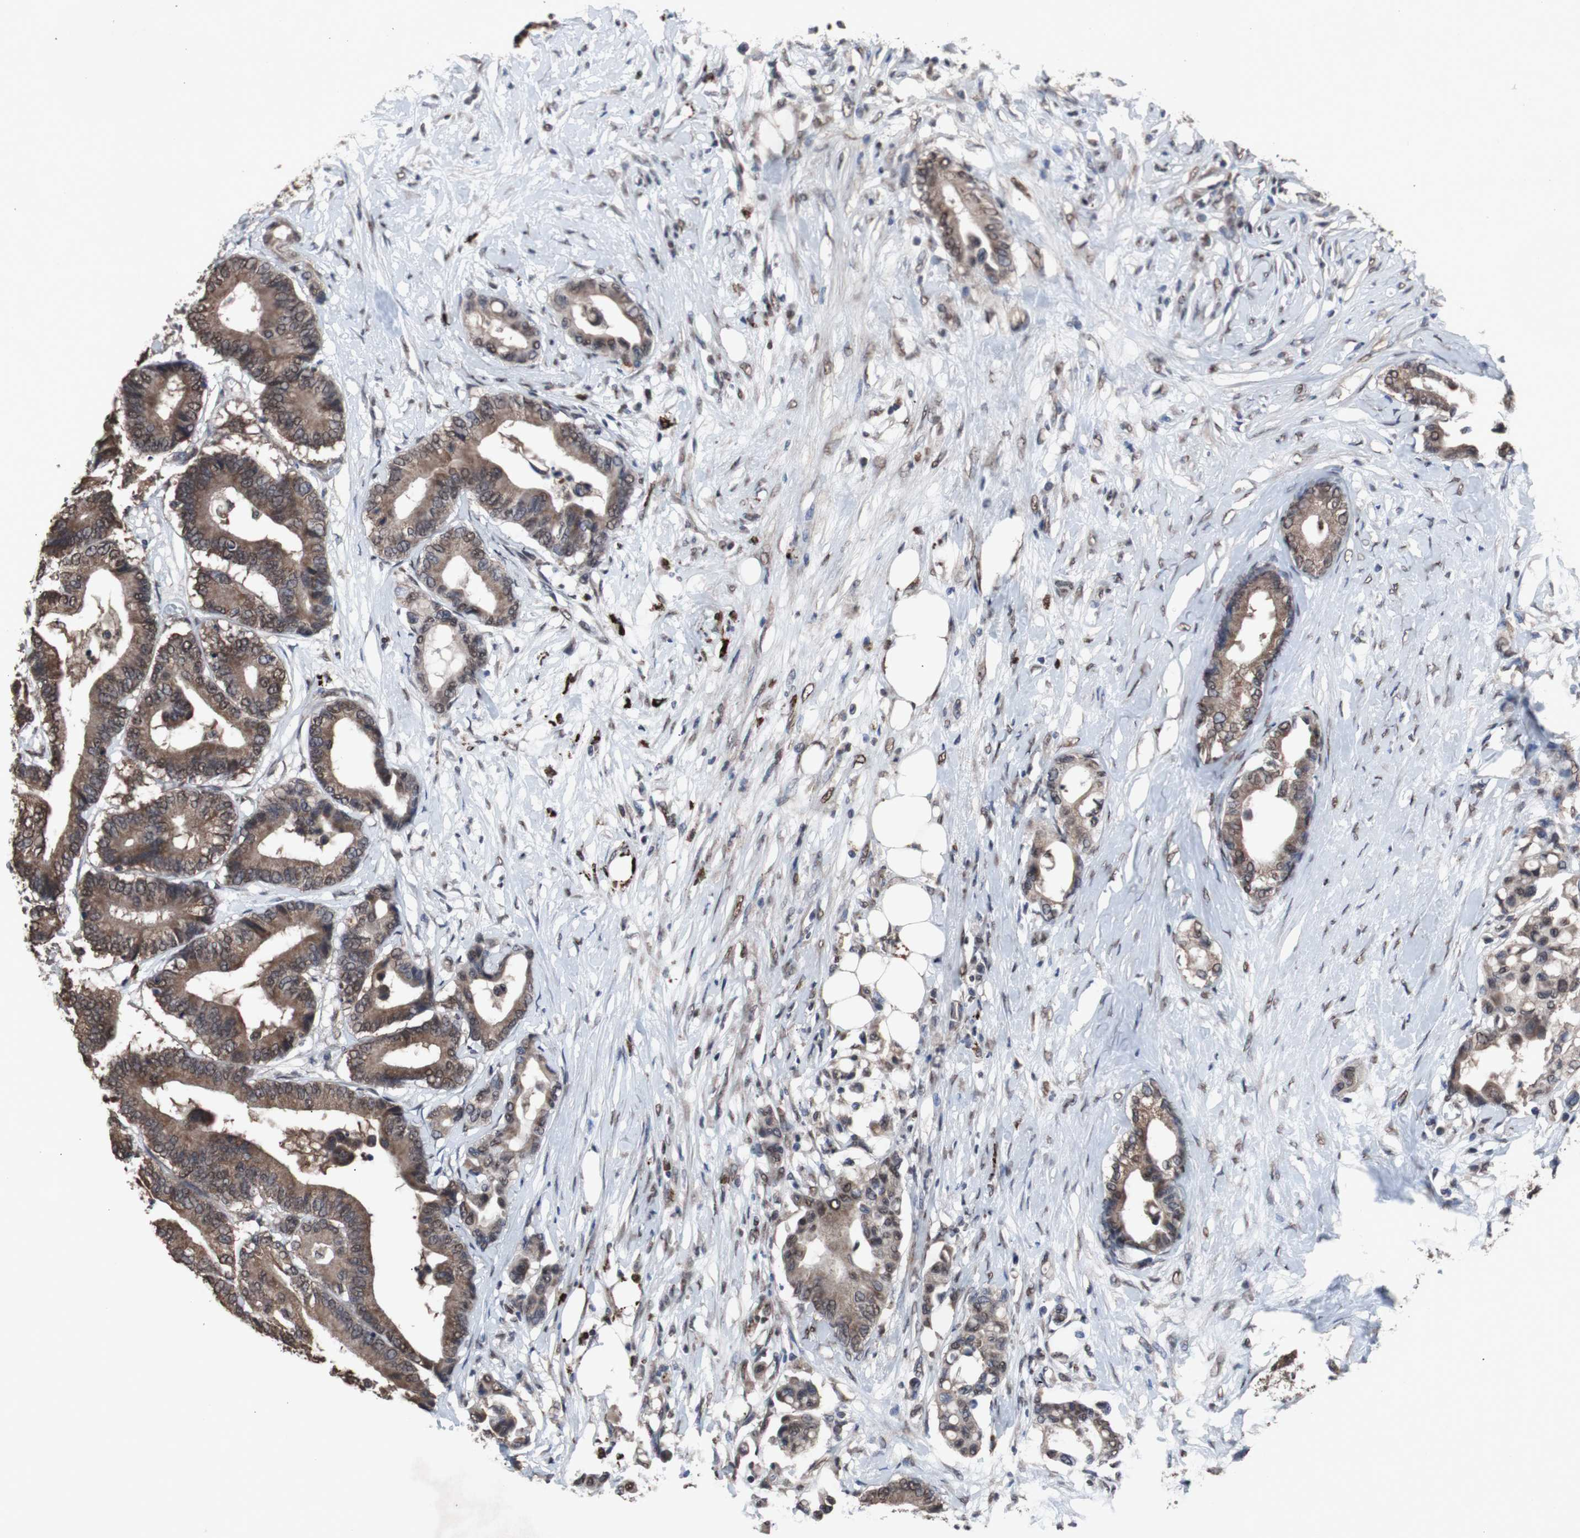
{"staining": {"intensity": "moderate", "quantity": ">75%", "location": "cytoplasmic/membranous"}, "tissue": "colorectal cancer", "cell_type": "Tumor cells", "image_type": "cancer", "snomed": [{"axis": "morphology", "description": "Normal tissue, NOS"}, {"axis": "morphology", "description": "Adenocarcinoma, NOS"}, {"axis": "topography", "description": "Colon"}], "caption": "Immunohistochemistry (IHC) histopathology image of neoplastic tissue: human colorectal cancer stained using immunohistochemistry exhibits medium levels of moderate protein expression localized specifically in the cytoplasmic/membranous of tumor cells, appearing as a cytoplasmic/membranous brown color.", "gene": "MED27", "patient": {"sex": "male", "age": 82}}